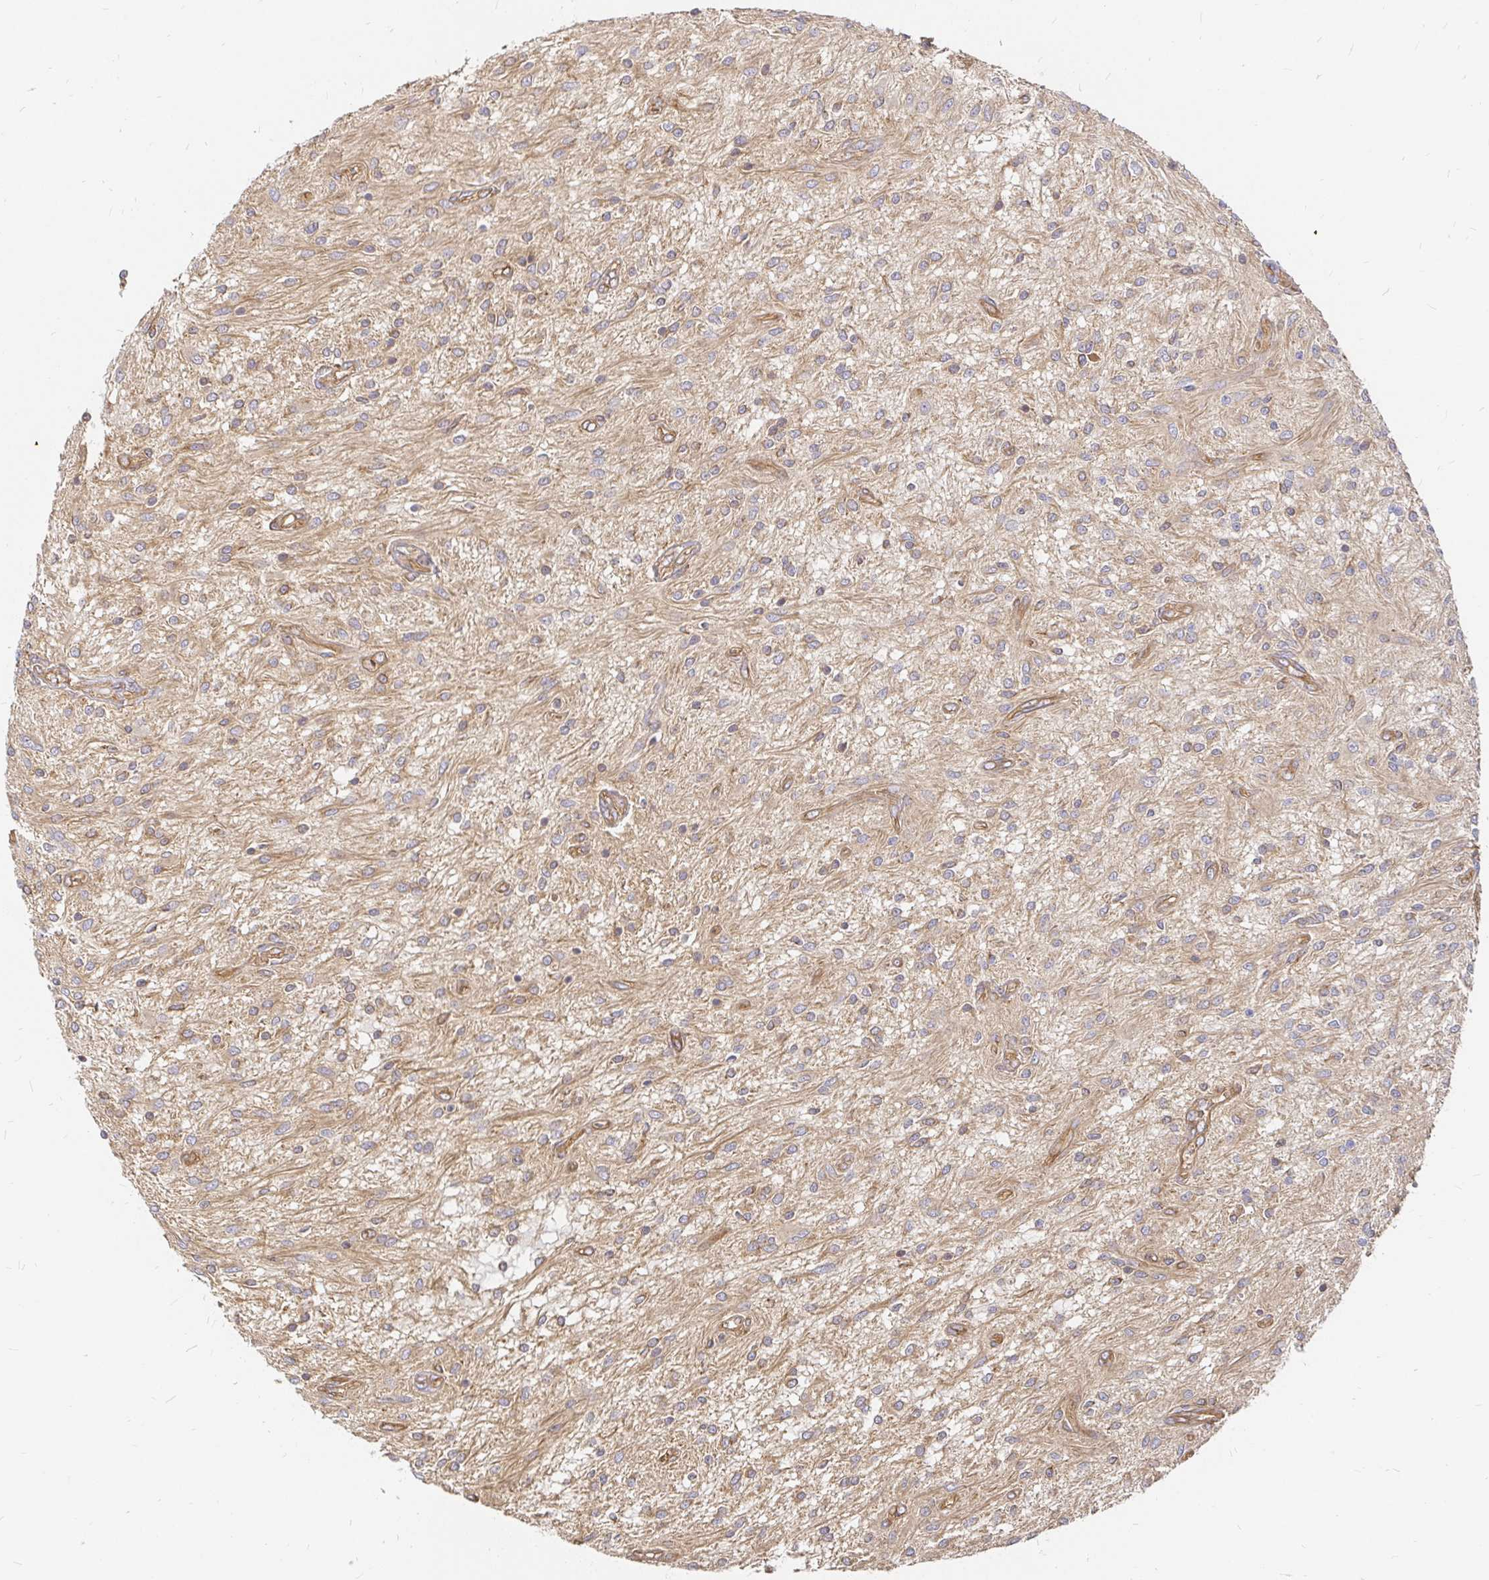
{"staining": {"intensity": "weak", "quantity": "<25%", "location": "cytoplasmic/membranous"}, "tissue": "glioma", "cell_type": "Tumor cells", "image_type": "cancer", "snomed": [{"axis": "morphology", "description": "Glioma, malignant, Low grade"}, {"axis": "topography", "description": "Cerebellum"}], "caption": "The photomicrograph demonstrates no staining of tumor cells in malignant glioma (low-grade).", "gene": "KIF5B", "patient": {"sex": "female", "age": 14}}